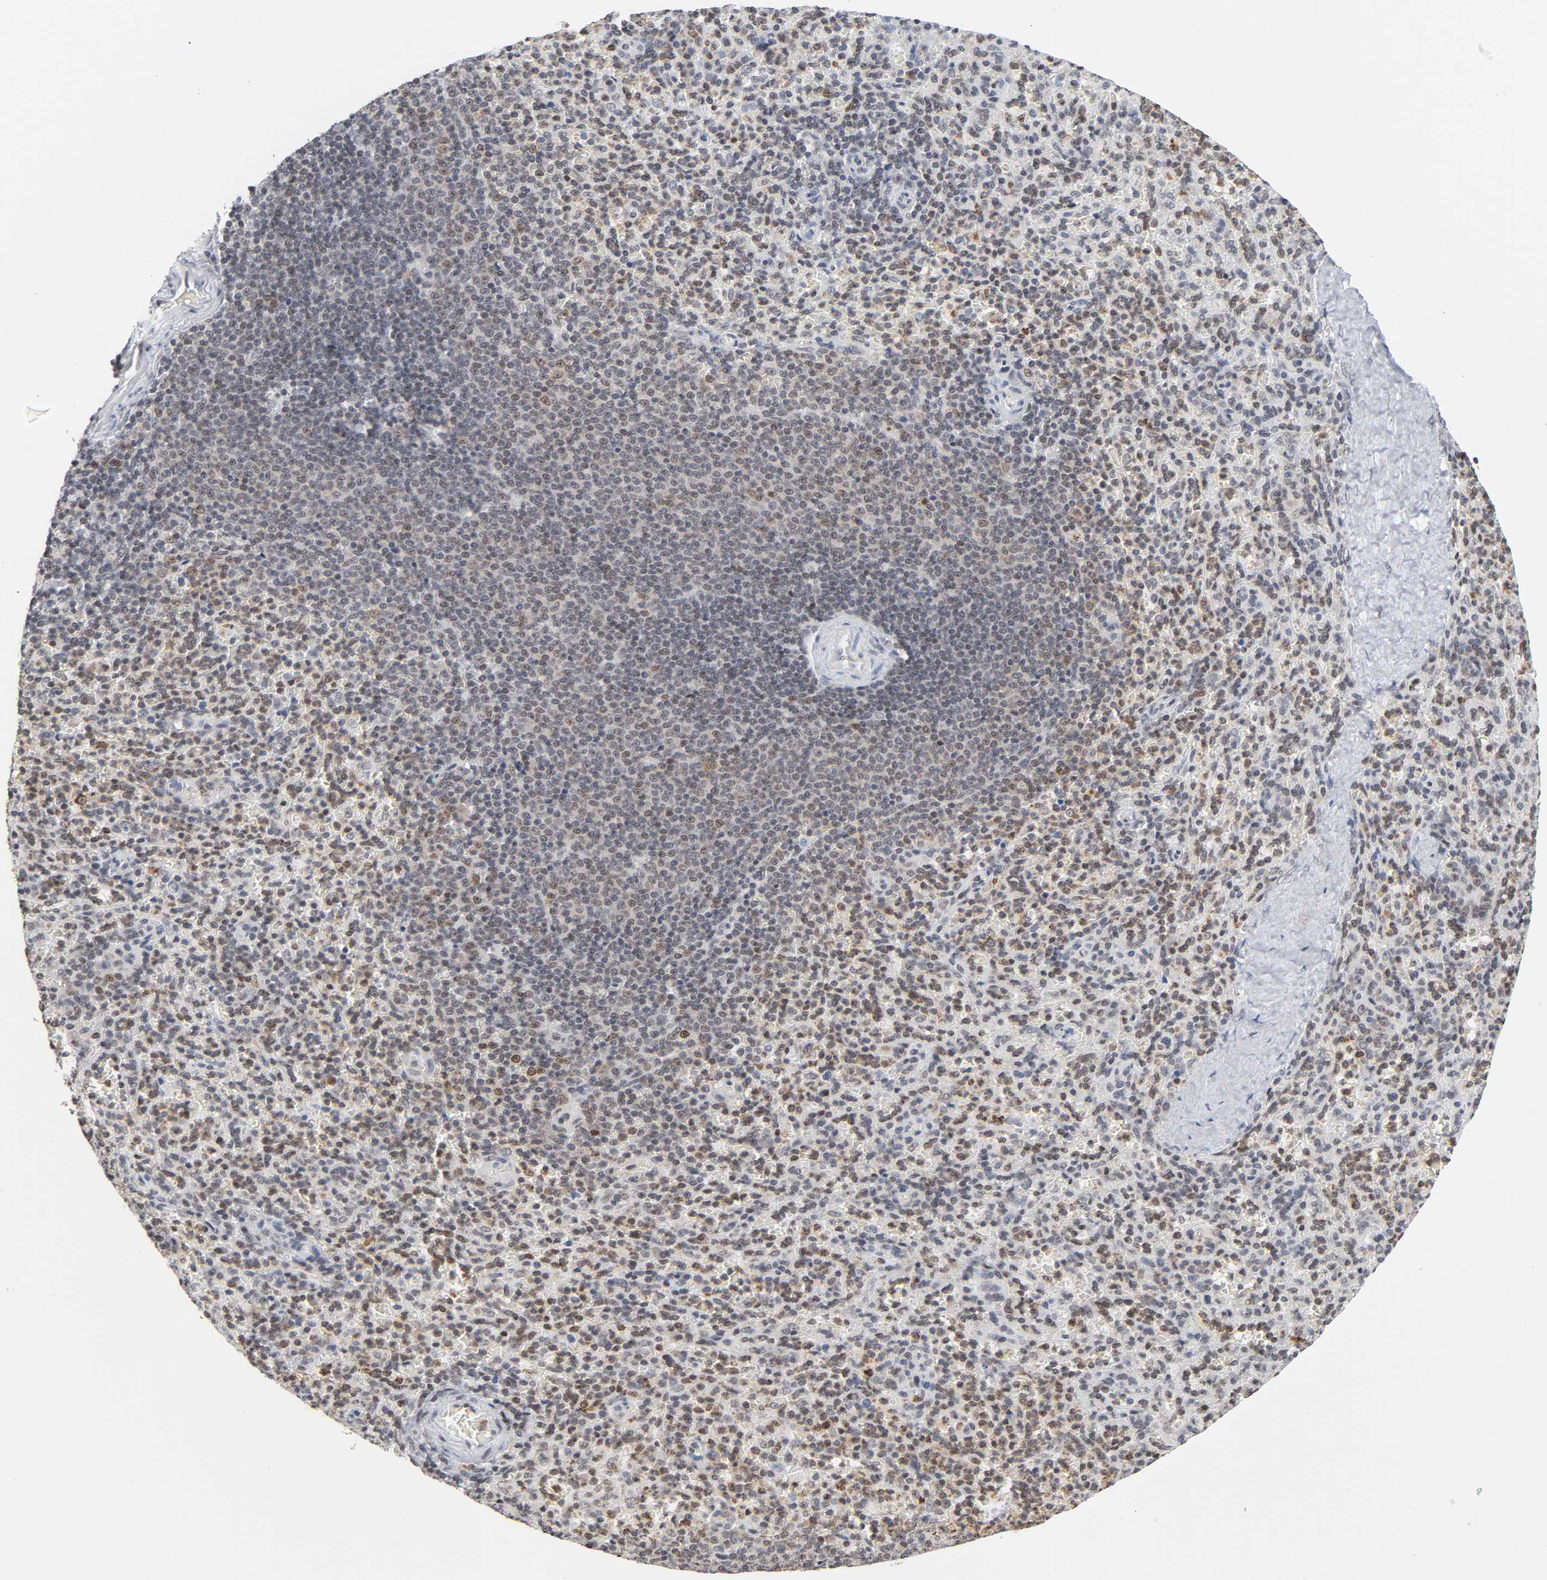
{"staining": {"intensity": "moderate", "quantity": "25%-75%", "location": "nuclear"}, "tissue": "spleen", "cell_type": "Cells in red pulp", "image_type": "normal", "snomed": [{"axis": "morphology", "description": "Normal tissue, NOS"}, {"axis": "topography", "description": "Spleen"}], "caption": "Immunohistochemical staining of normal human spleen demonstrates 25%-75% levels of moderate nuclear protein expression in about 25%-75% of cells in red pulp.", "gene": "SUMO1", "patient": {"sex": "male", "age": 36}}